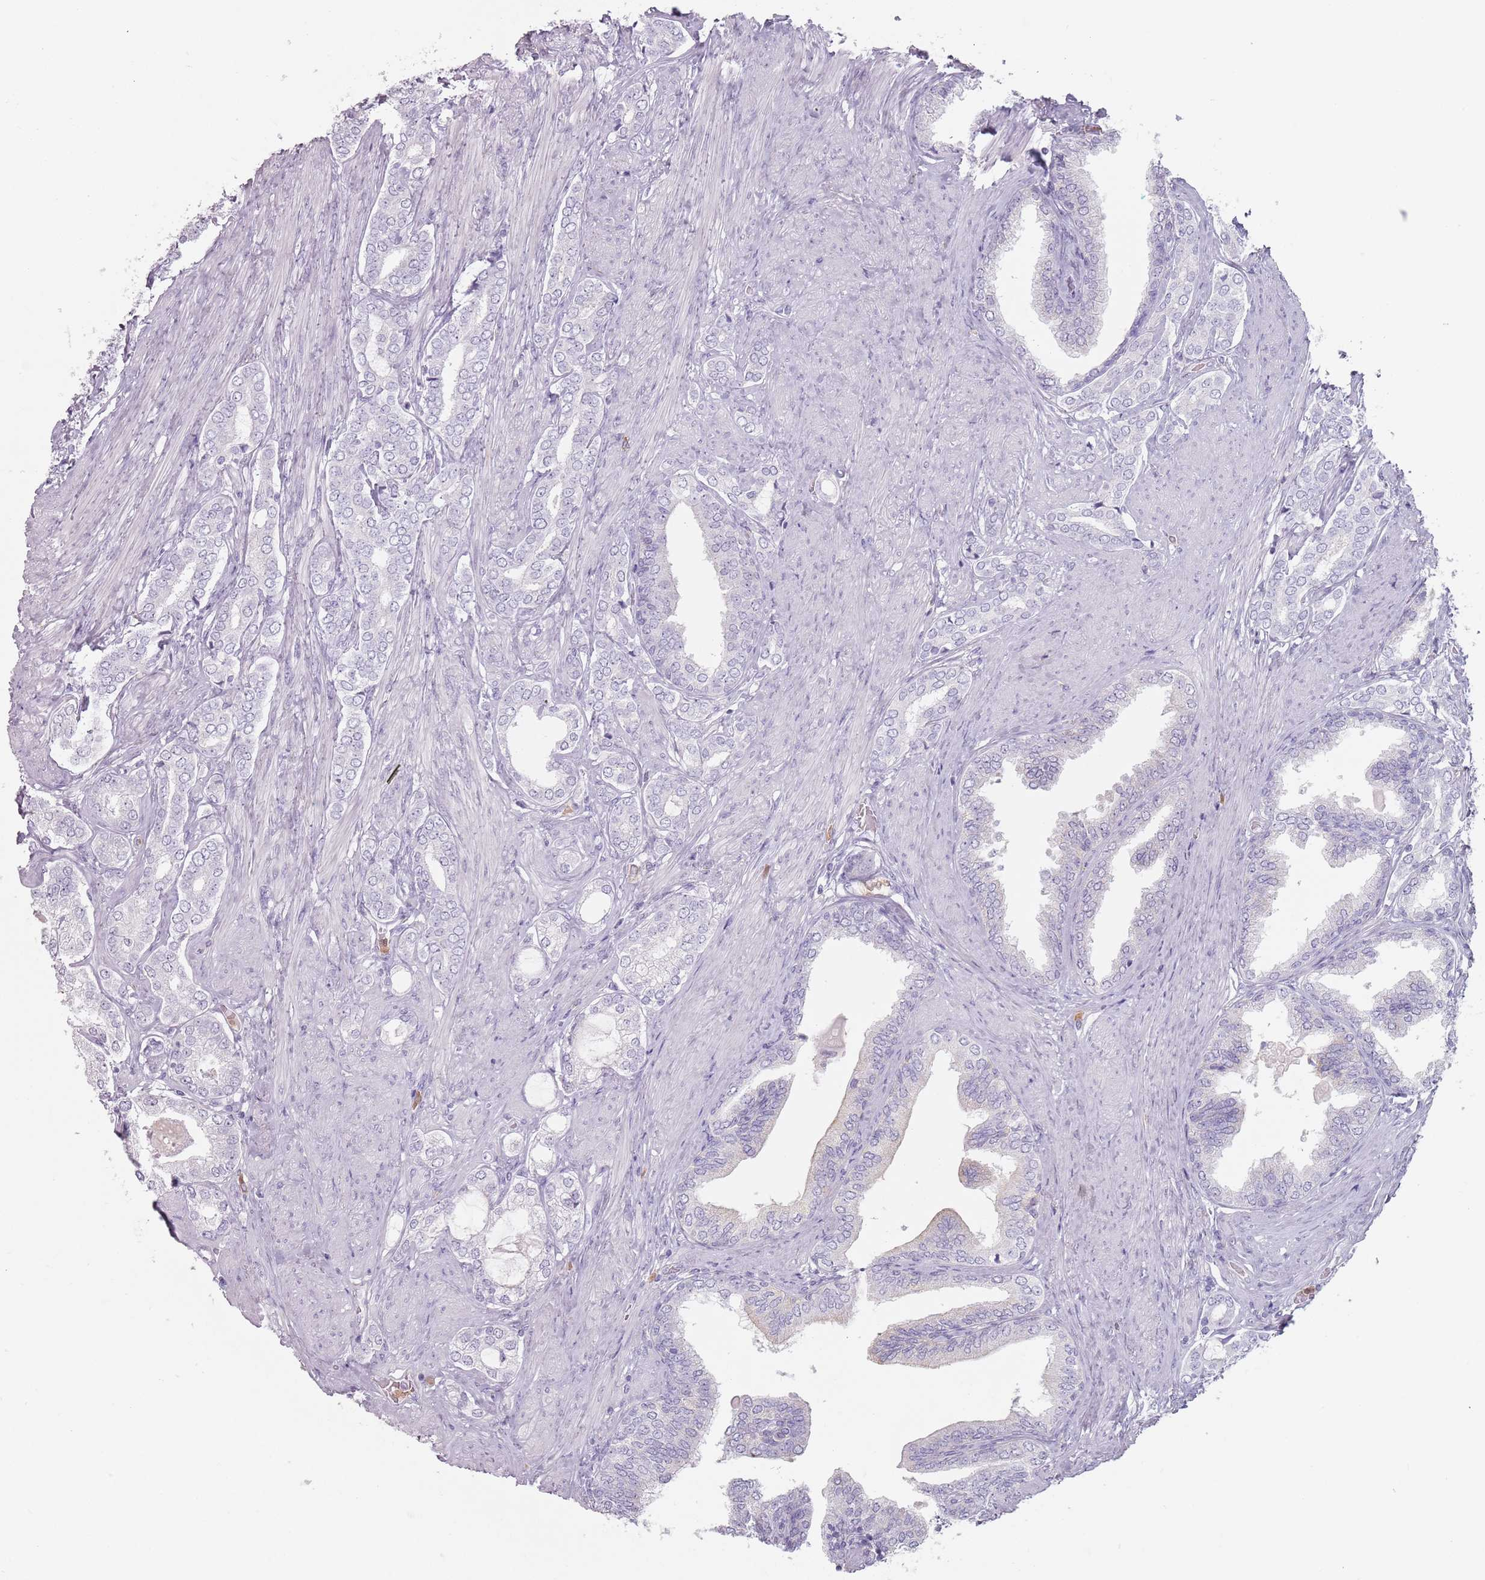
{"staining": {"intensity": "negative", "quantity": "none", "location": "none"}, "tissue": "prostate cancer", "cell_type": "Tumor cells", "image_type": "cancer", "snomed": [{"axis": "morphology", "description": "Adenocarcinoma, High grade"}, {"axis": "topography", "description": "Prostate"}], "caption": "The photomicrograph exhibits no significant positivity in tumor cells of prostate adenocarcinoma (high-grade). Nuclei are stained in blue.", "gene": "ZNF584", "patient": {"sex": "male", "age": 71}}